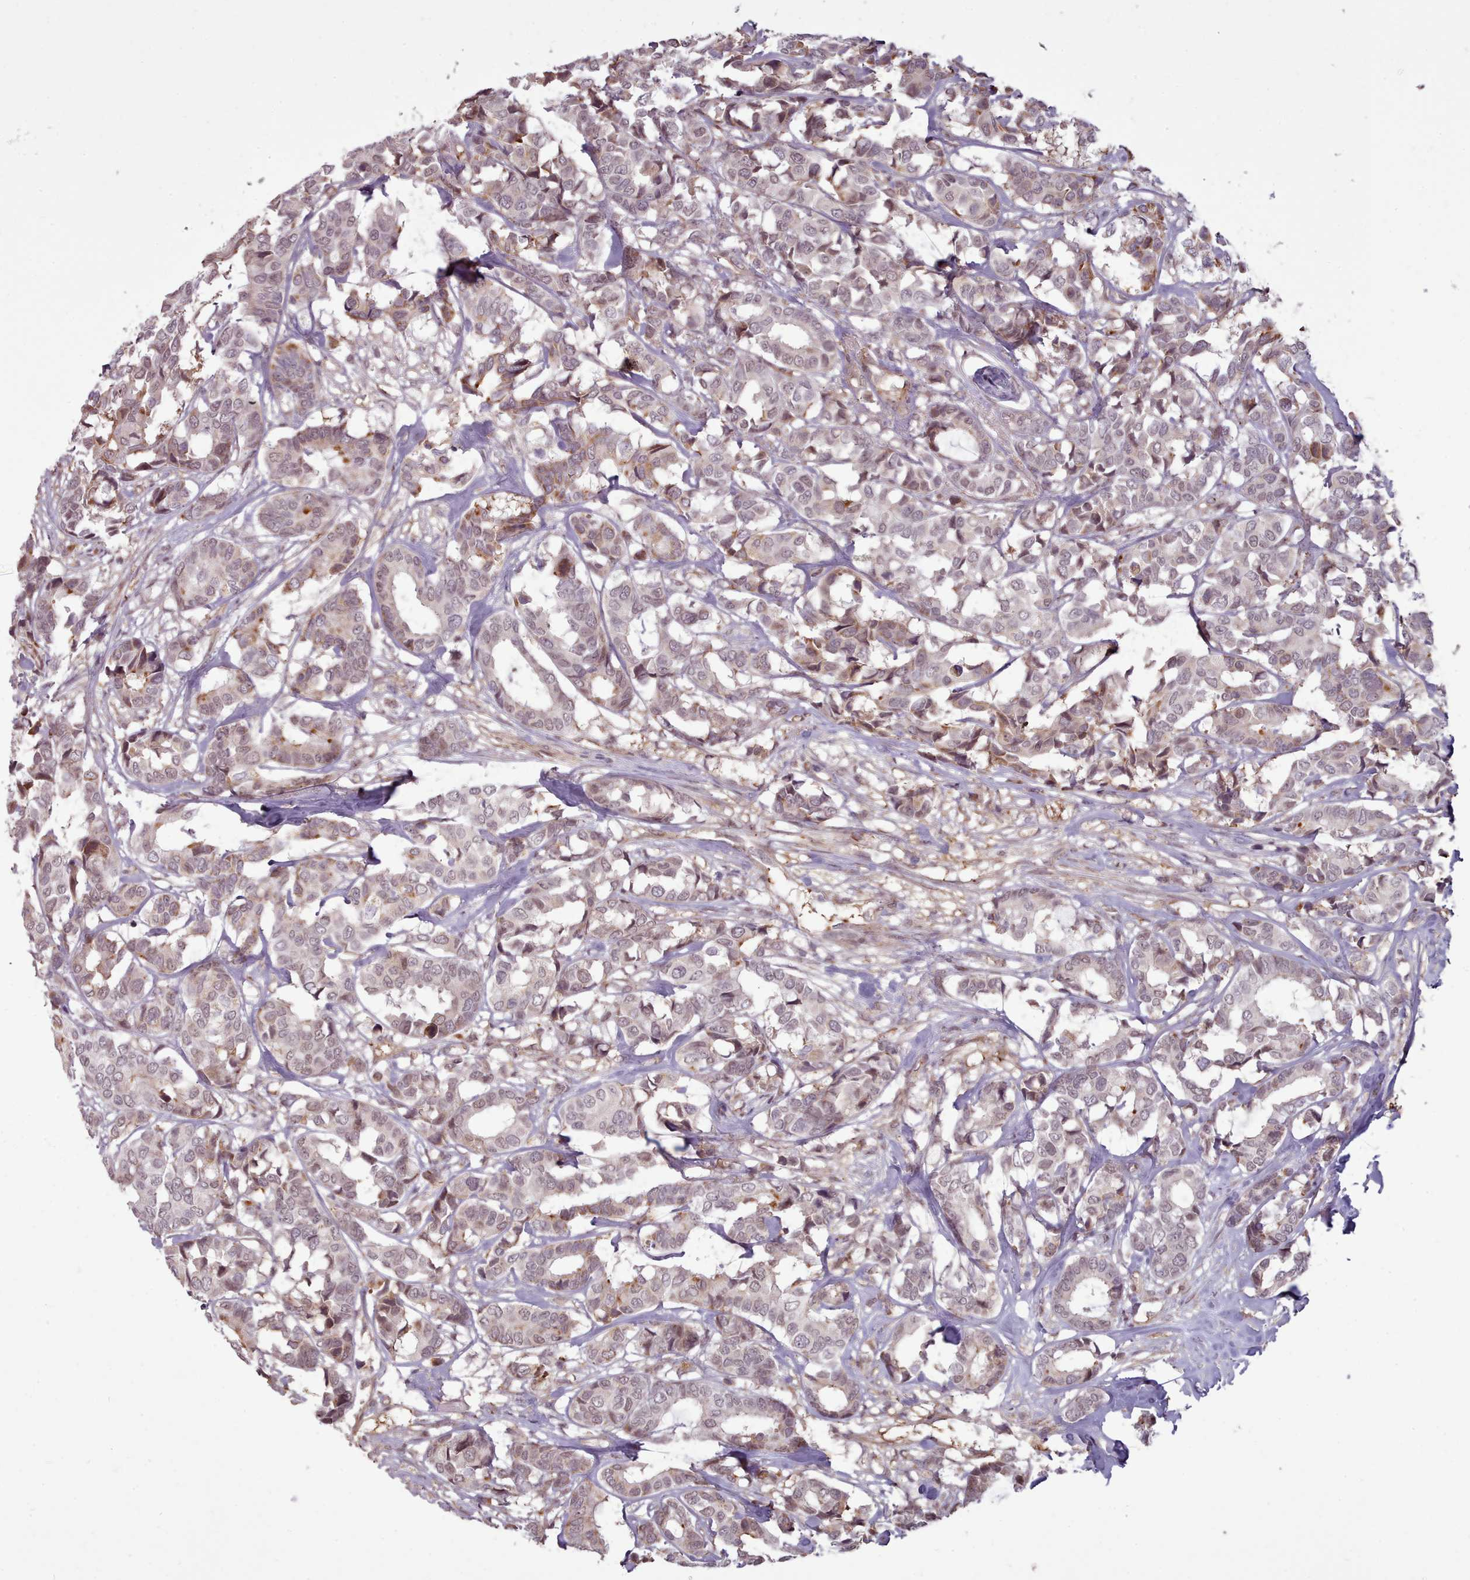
{"staining": {"intensity": "weak", "quantity": "<25%", "location": "cytoplasmic/membranous"}, "tissue": "breast cancer", "cell_type": "Tumor cells", "image_type": "cancer", "snomed": [{"axis": "morphology", "description": "Normal tissue, NOS"}, {"axis": "morphology", "description": "Duct carcinoma"}, {"axis": "topography", "description": "Breast"}], "caption": "This is an IHC histopathology image of breast cancer (intraductal carcinoma). There is no staining in tumor cells.", "gene": "ZMYM4", "patient": {"sex": "female", "age": 87}}